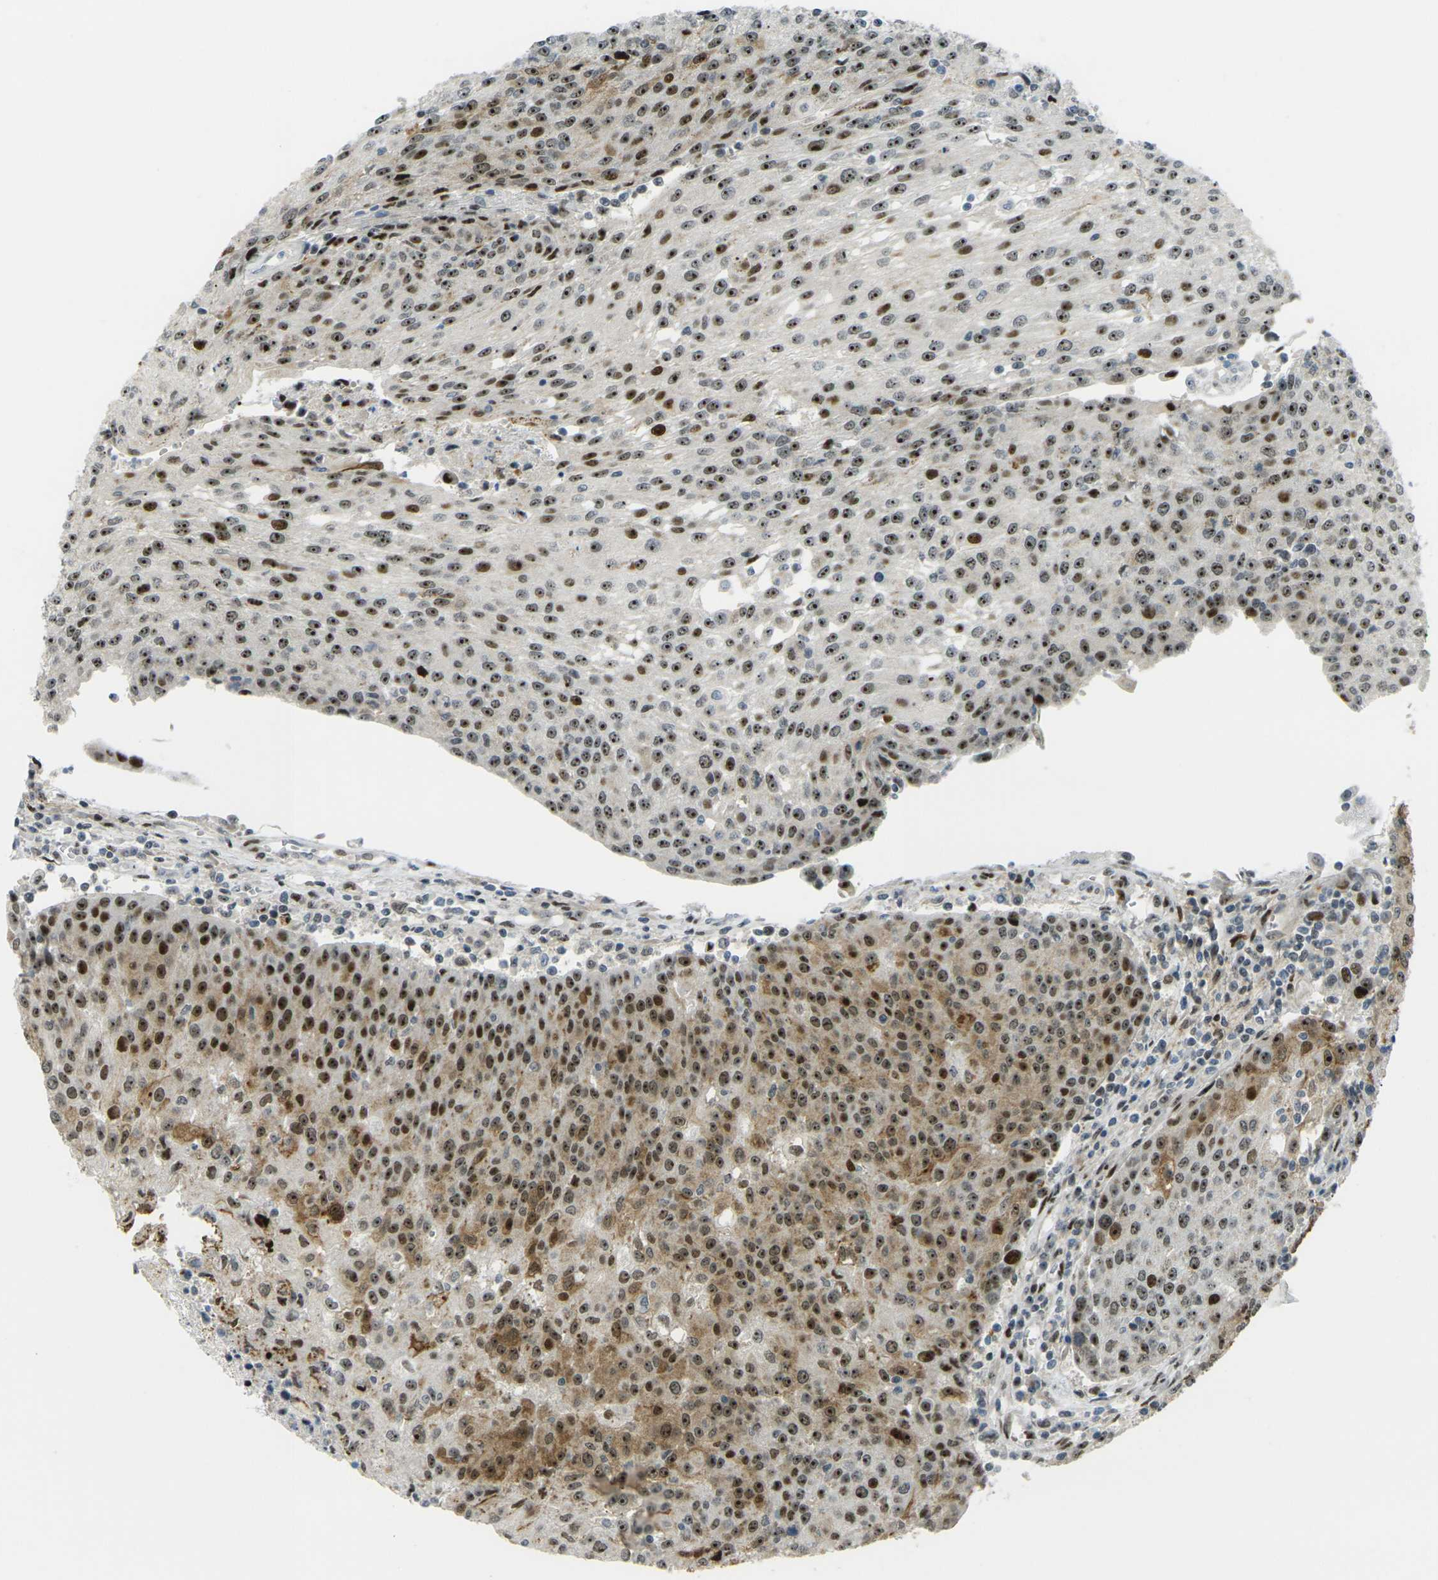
{"staining": {"intensity": "strong", "quantity": ">75%", "location": "cytoplasmic/membranous,nuclear"}, "tissue": "urothelial cancer", "cell_type": "Tumor cells", "image_type": "cancer", "snomed": [{"axis": "morphology", "description": "Urothelial carcinoma, High grade"}, {"axis": "topography", "description": "Urinary bladder"}], "caption": "Brown immunohistochemical staining in human urothelial cancer demonstrates strong cytoplasmic/membranous and nuclear expression in about >75% of tumor cells.", "gene": "UBE2C", "patient": {"sex": "female", "age": 85}}